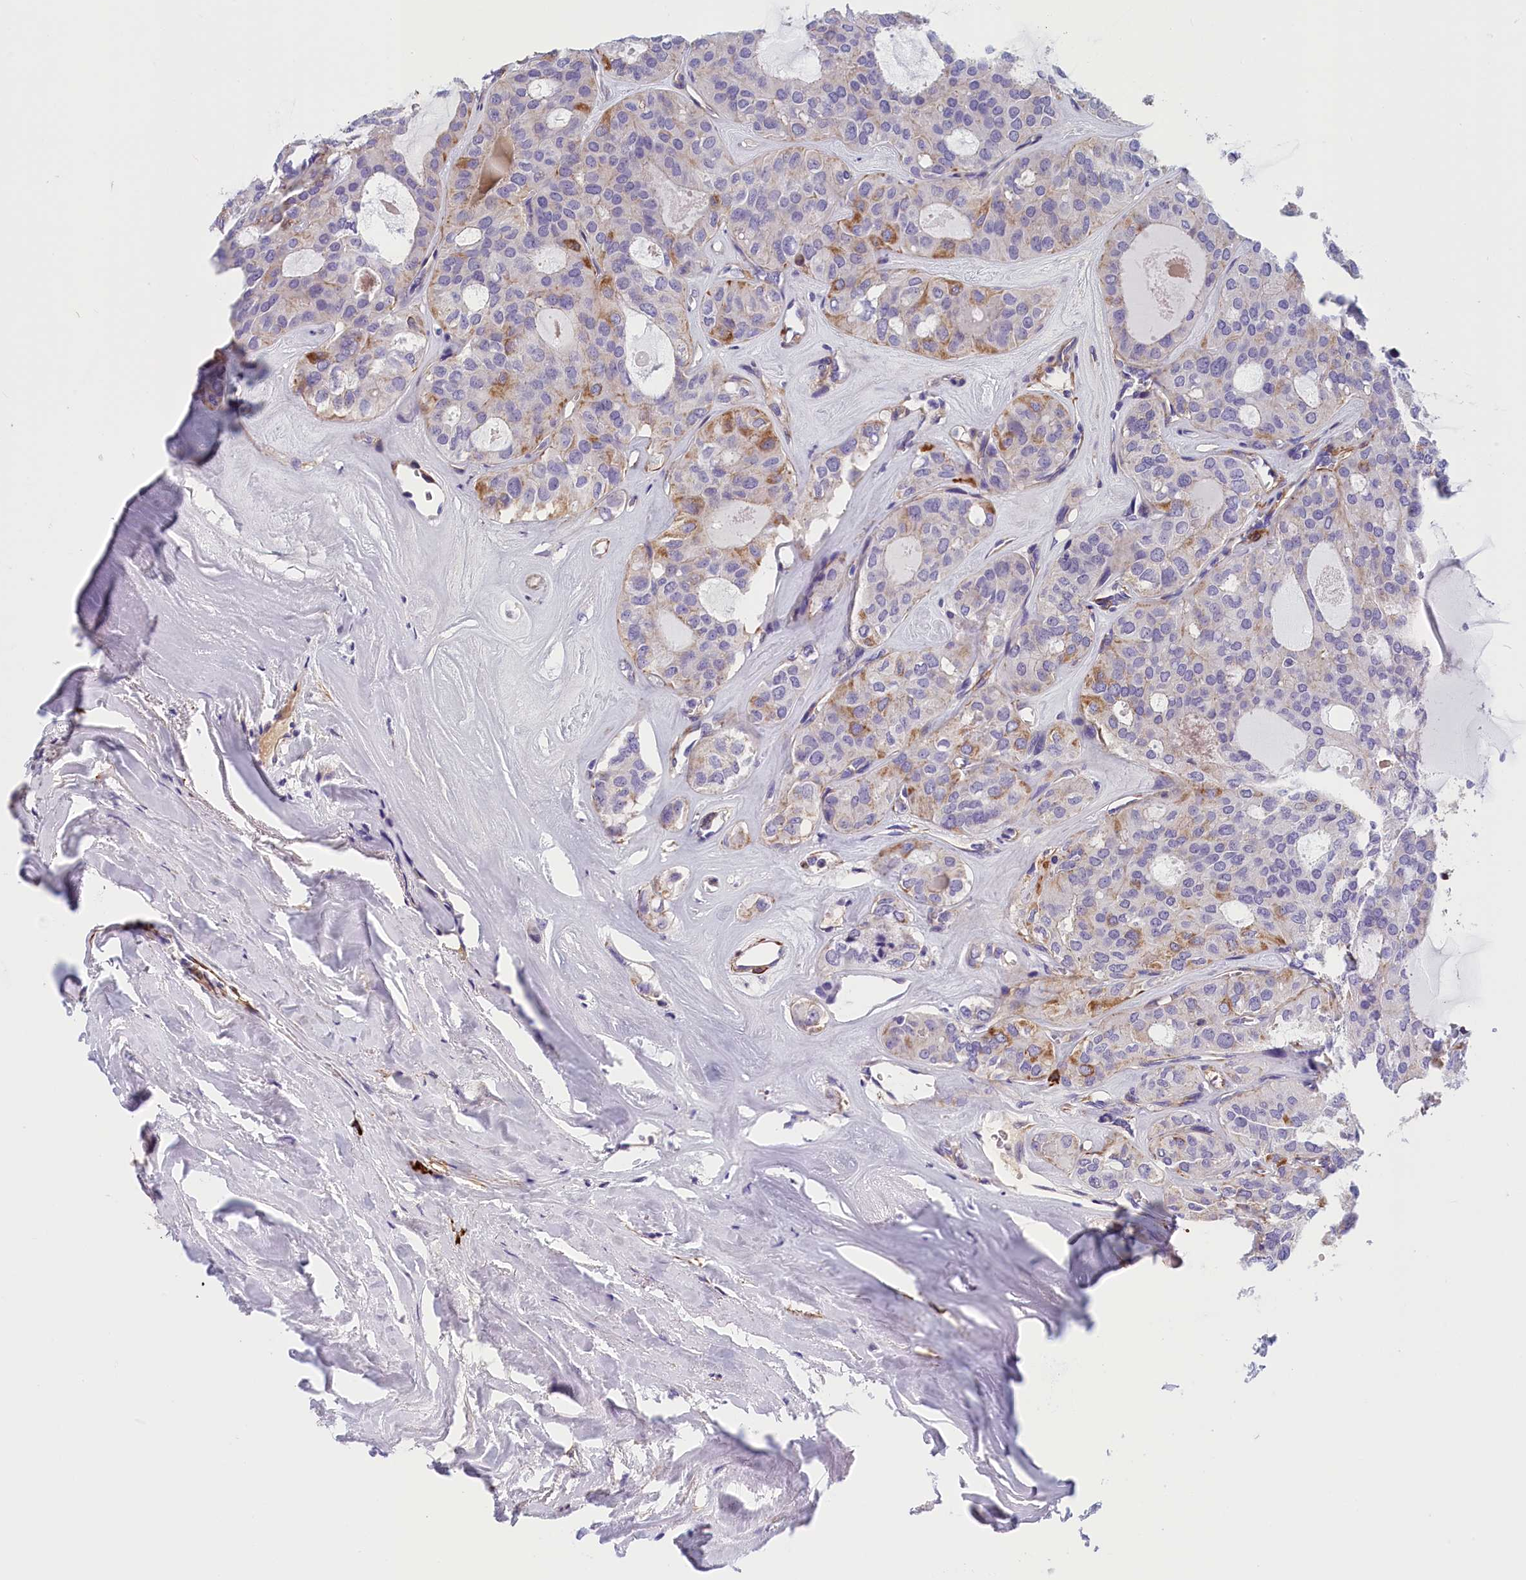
{"staining": {"intensity": "moderate", "quantity": "<25%", "location": "cytoplasmic/membranous"}, "tissue": "thyroid cancer", "cell_type": "Tumor cells", "image_type": "cancer", "snomed": [{"axis": "morphology", "description": "Follicular adenoma carcinoma, NOS"}, {"axis": "topography", "description": "Thyroid gland"}], "caption": "Follicular adenoma carcinoma (thyroid) was stained to show a protein in brown. There is low levels of moderate cytoplasmic/membranous positivity in about <25% of tumor cells.", "gene": "BCL2L13", "patient": {"sex": "male", "age": 75}}